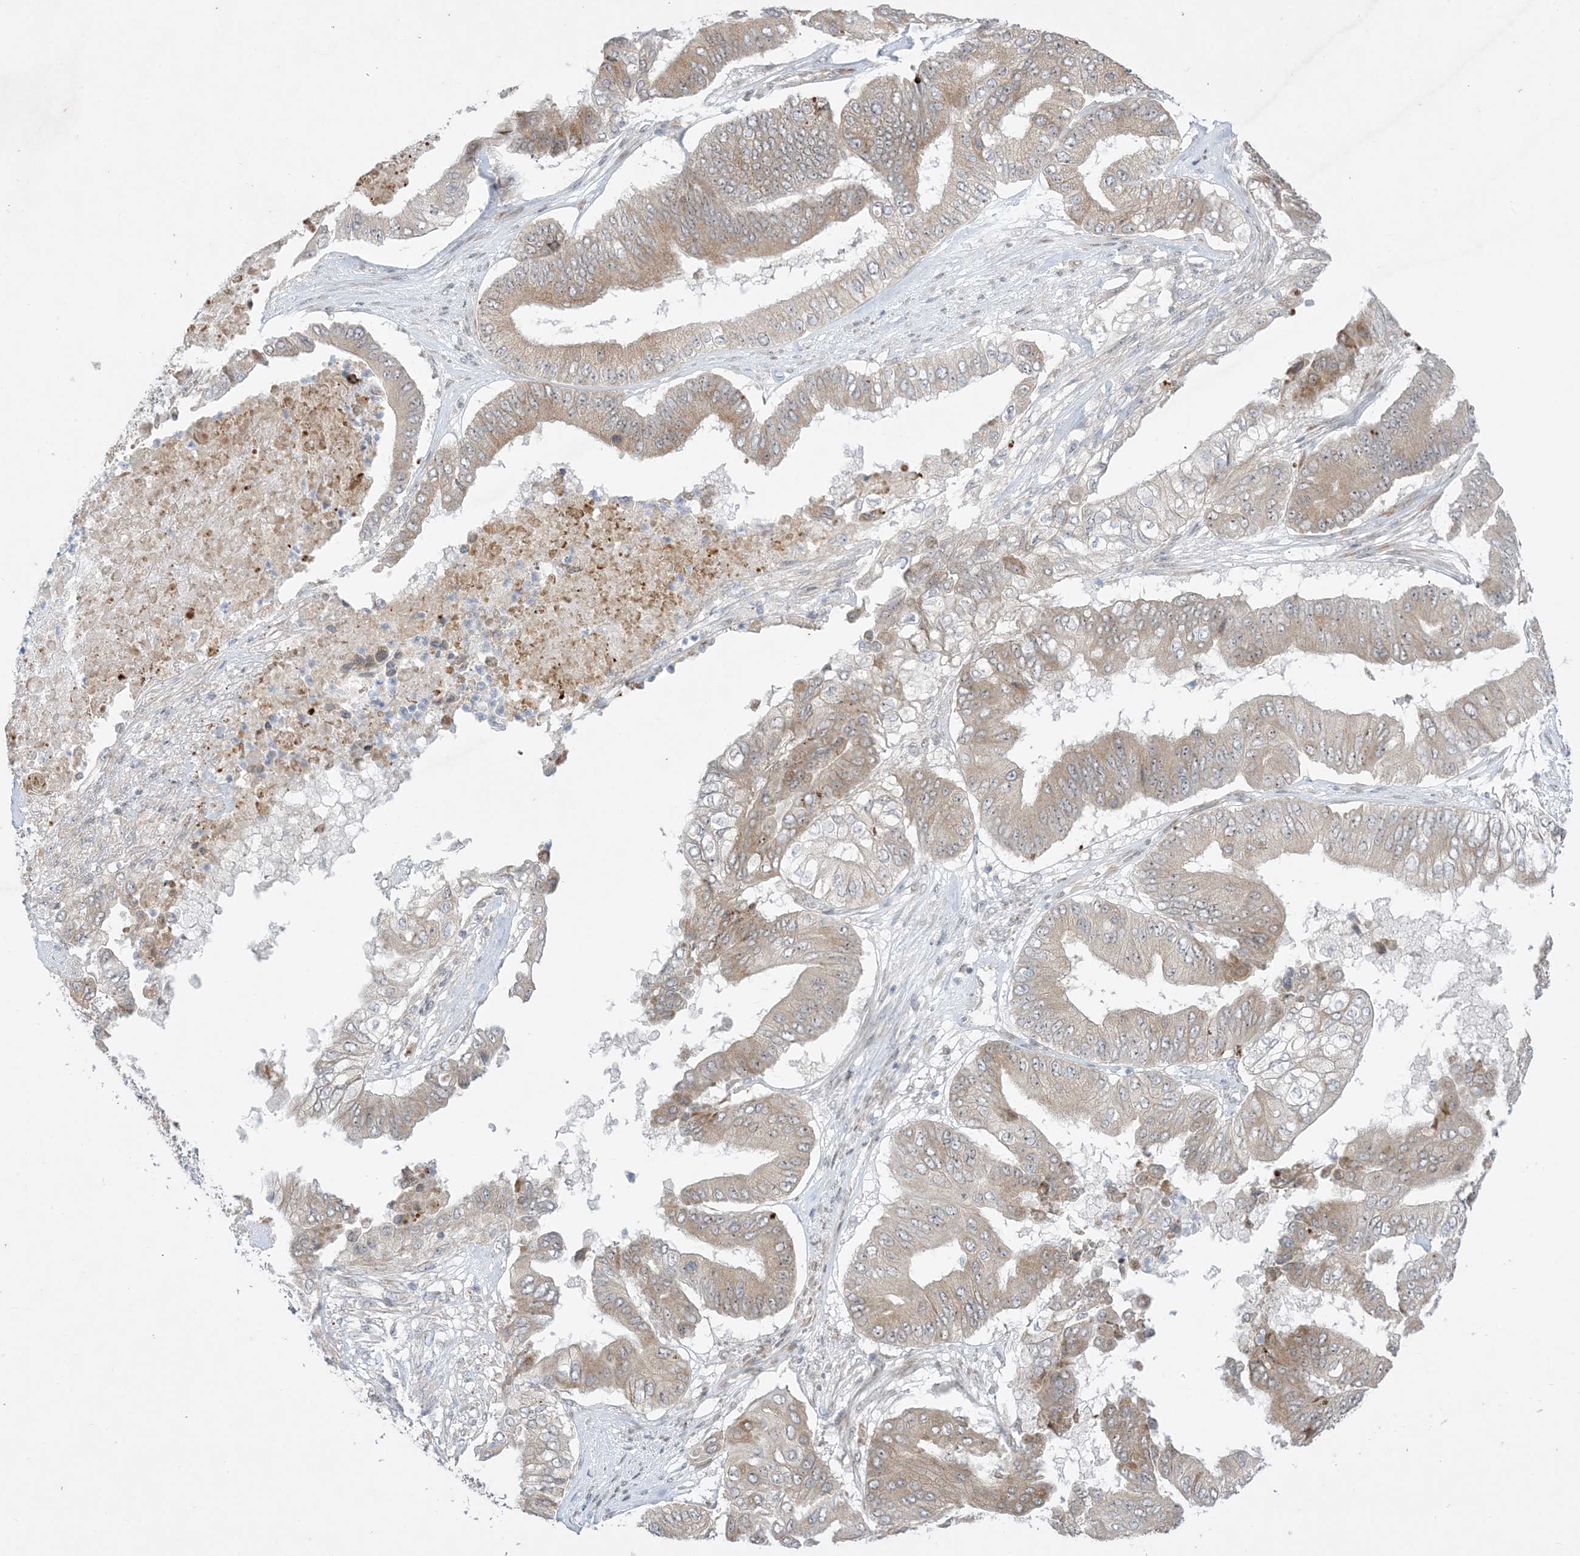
{"staining": {"intensity": "weak", "quantity": "25%-75%", "location": "cytoplasmic/membranous"}, "tissue": "pancreatic cancer", "cell_type": "Tumor cells", "image_type": "cancer", "snomed": [{"axis": "morphology", "description": "Adenocarcinoma, NOS"}, {"axis": "topography", "description": "Pancreas"}], "caption": "DAB immunohistochemical staining of human pancreatic adenocarcinoma demonstrates weak cytoplasmic/membranous protein expression in about 25%-75% of tumor cells.", "gene": "SOGA3", "patient": {"sex": "female", "age": 77}}